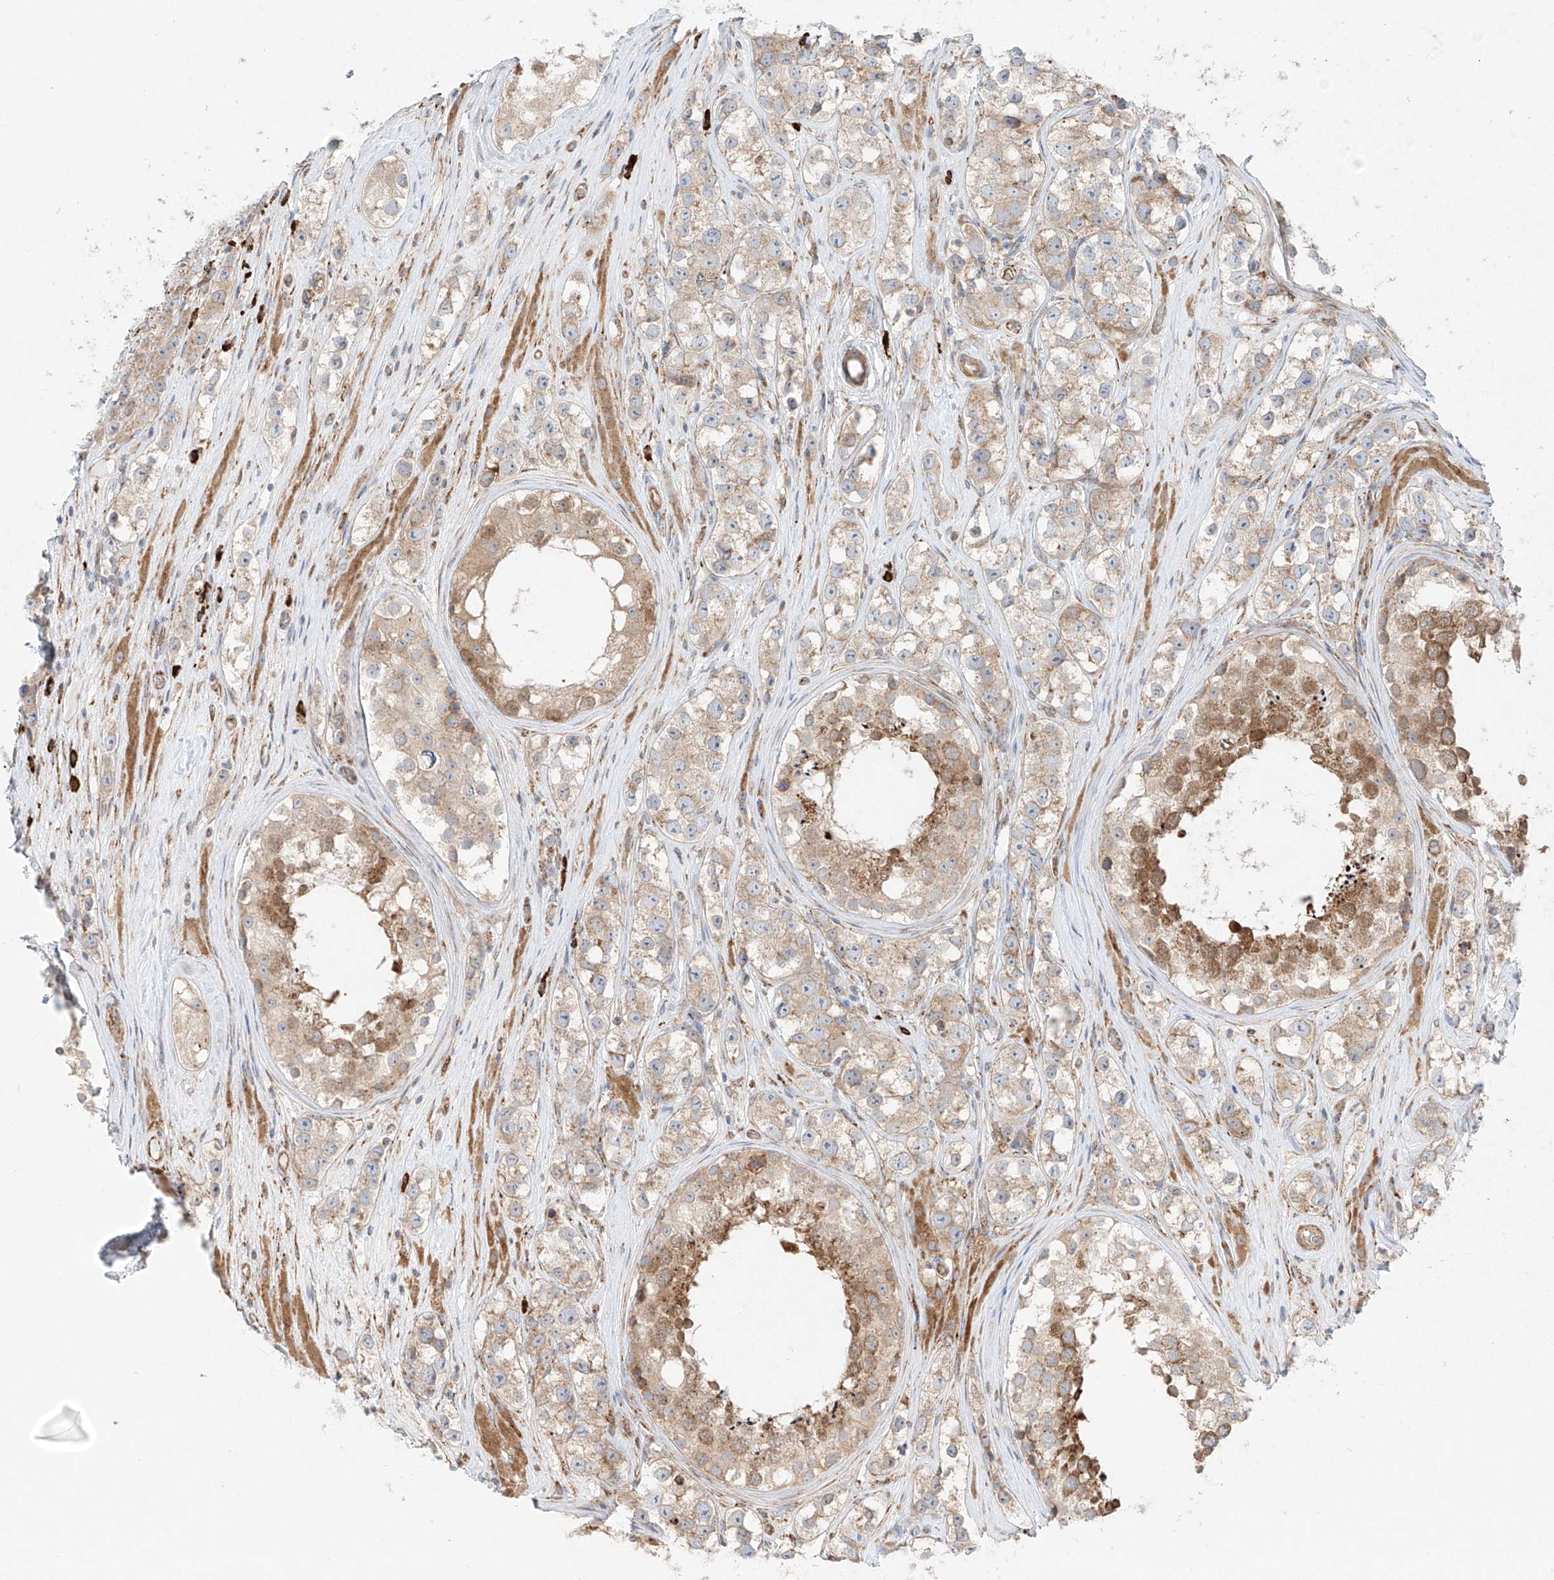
{"staining": {"intensity": "weak", "quantity": ">75%", "location": "cytoplasmic/membranous"}, "tissue": "testis cancer", "cell_type": "Tumor cells", "image_type": "cancer", "snomed": [{"axis": "morphology", "description": "Seminoma, NOS"}, {"axis": "topography", "description": "Testis"}], "caption": "There is low levels of weak cytoplasmic/membranous expression in tumor cells of testis cancer (seminoma), as demonstrated by immunohistochemical staining (brown color).", "gene": "EIPR1", "patient": {"sex": "male", "age": 28}}